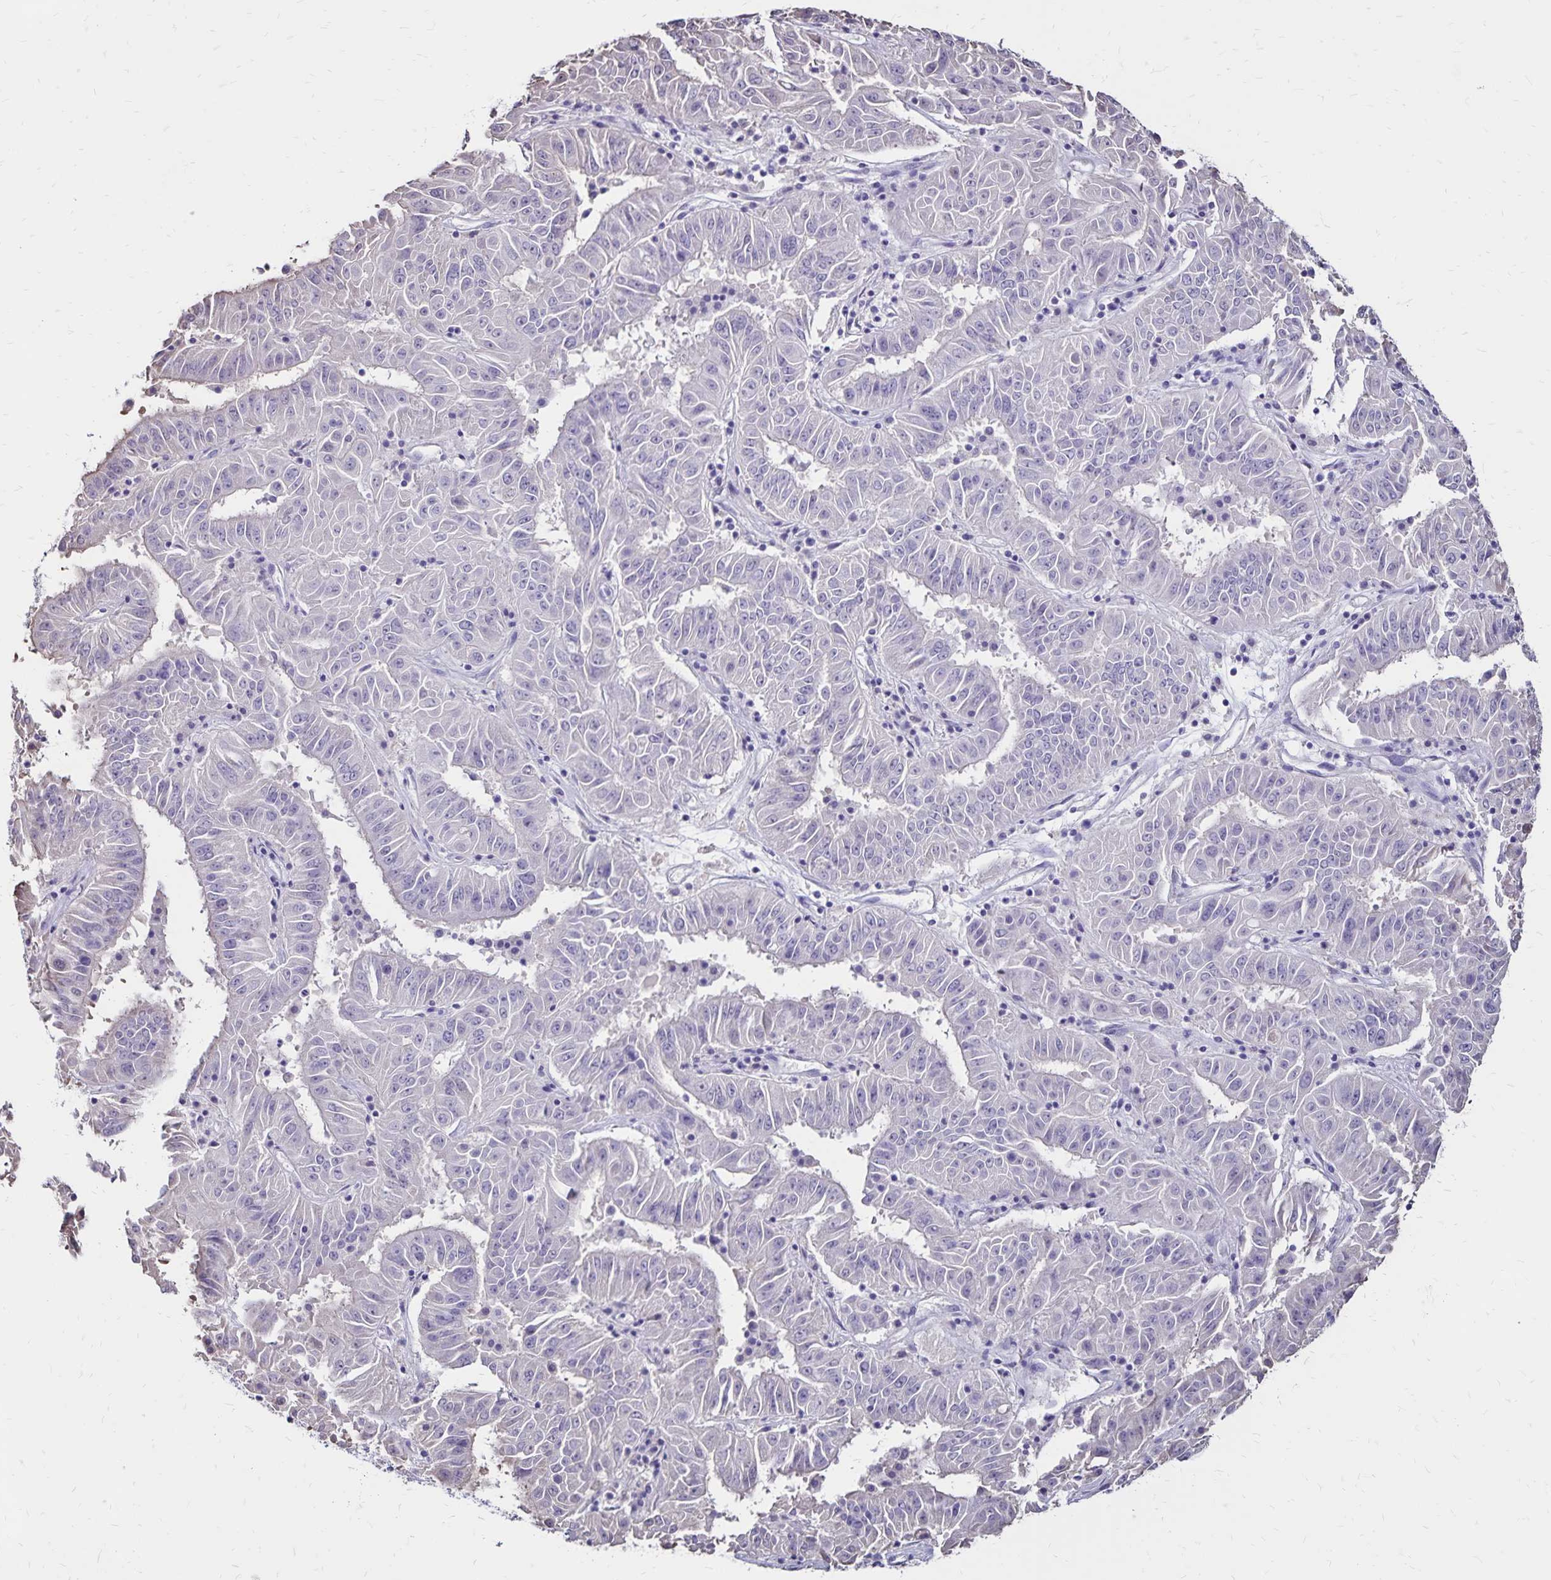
{"staining": {"intensity": "negative", "quantity": "none", "location": "none"}, "tissue": "pancreatic cancer", "cell_type": "Tumor cells", "image_type": "cancer", "snomed": [{"axis": "morphology", "description": "Adenocarcinoma, NOS"}, {"axis": "topography", "description": "Pancreas"}], "caption": "Tumor cells show no significant protein positivity in adenocarcinoma (pancreatic).", "gene": "SH3GL3", "patient": {"sex": "male", "age": 63}}